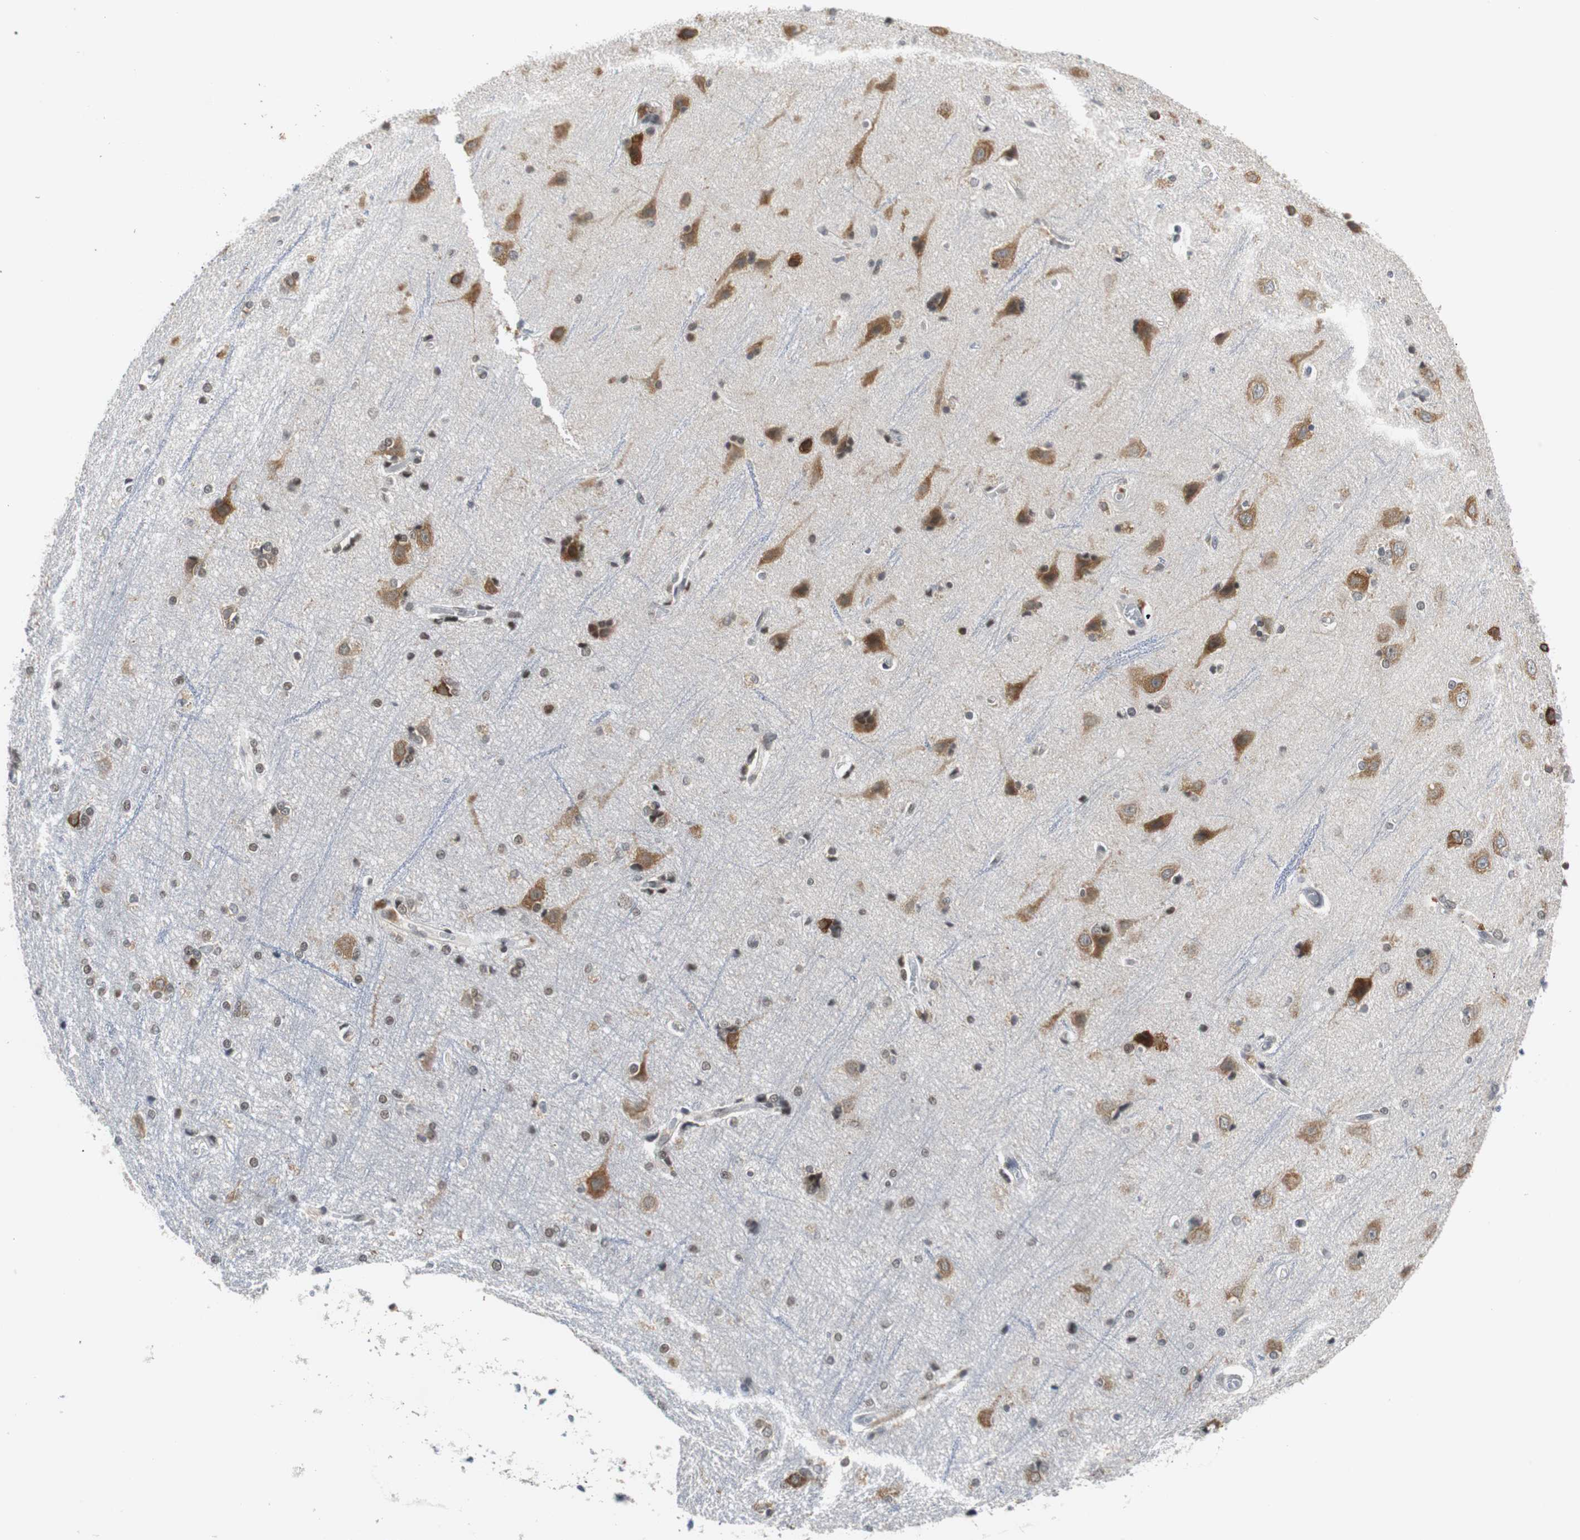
{"staining": {"intensity": "negative", "quantity": "none", "location": "none"}, "tissue": "cerebral cortex", "cell_type": "Endothelial cells", "image_type": "normal", "snomed": [{"axis": "morphology", "description": "Normal tissue, NOS"}, {"axis": "topography", "description": "Cerebral cortex"}], "caption": "There is no significant expression in endothelial cells of cerebral cortex. (Stains: DAB (3,3'-diaminobenzidine) immunohistochemistry (IHC) with hematoxylin counter stain, Microscopy: brightfield microscopy at high magnification).", "gene": "SIRT1", "patient": {"sex": "female", "age": 54}}